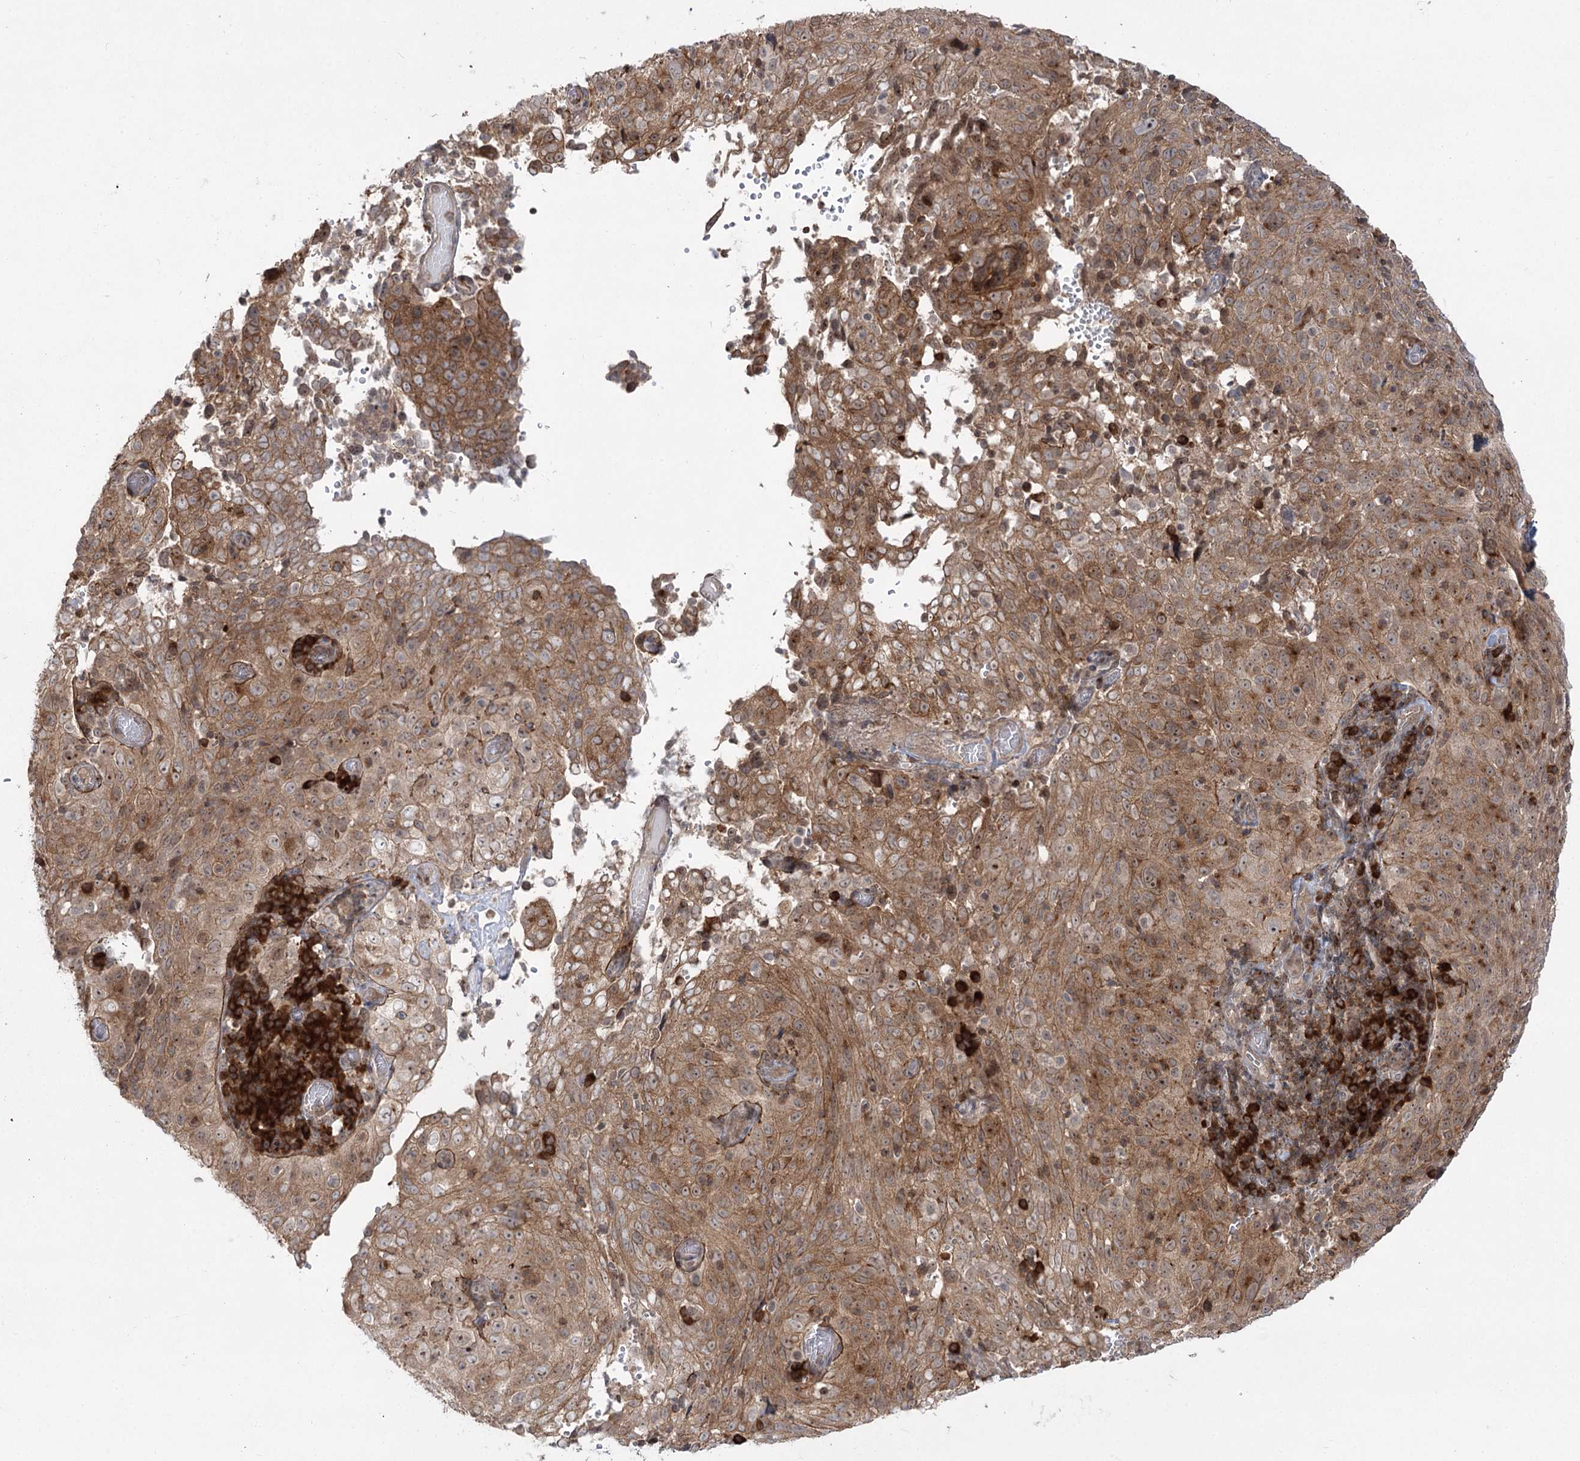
{"staining": {"intensity": "moderate", "quantity": ">75%", "location": "cytoplasmic/membranous"}, "tissue": "cervical cancer", "cell_type": "Tumor cells", "image_type": "cancer", "snomed": [{"axis": "morphology", "description": "Squamous cell carcinoma, NOS"}, {"axis": "topography", "description": "Cervix"}], "caption": "Approximately >75% of tumor cells in human squamous cell carcinoma (cervical) exhibit moderate cytoplasmic/membranous protein staining as visualized by brown immunohistochemical staining.", "gene": "SYTL1", "patient": {"sex": "female", "age": 31}}